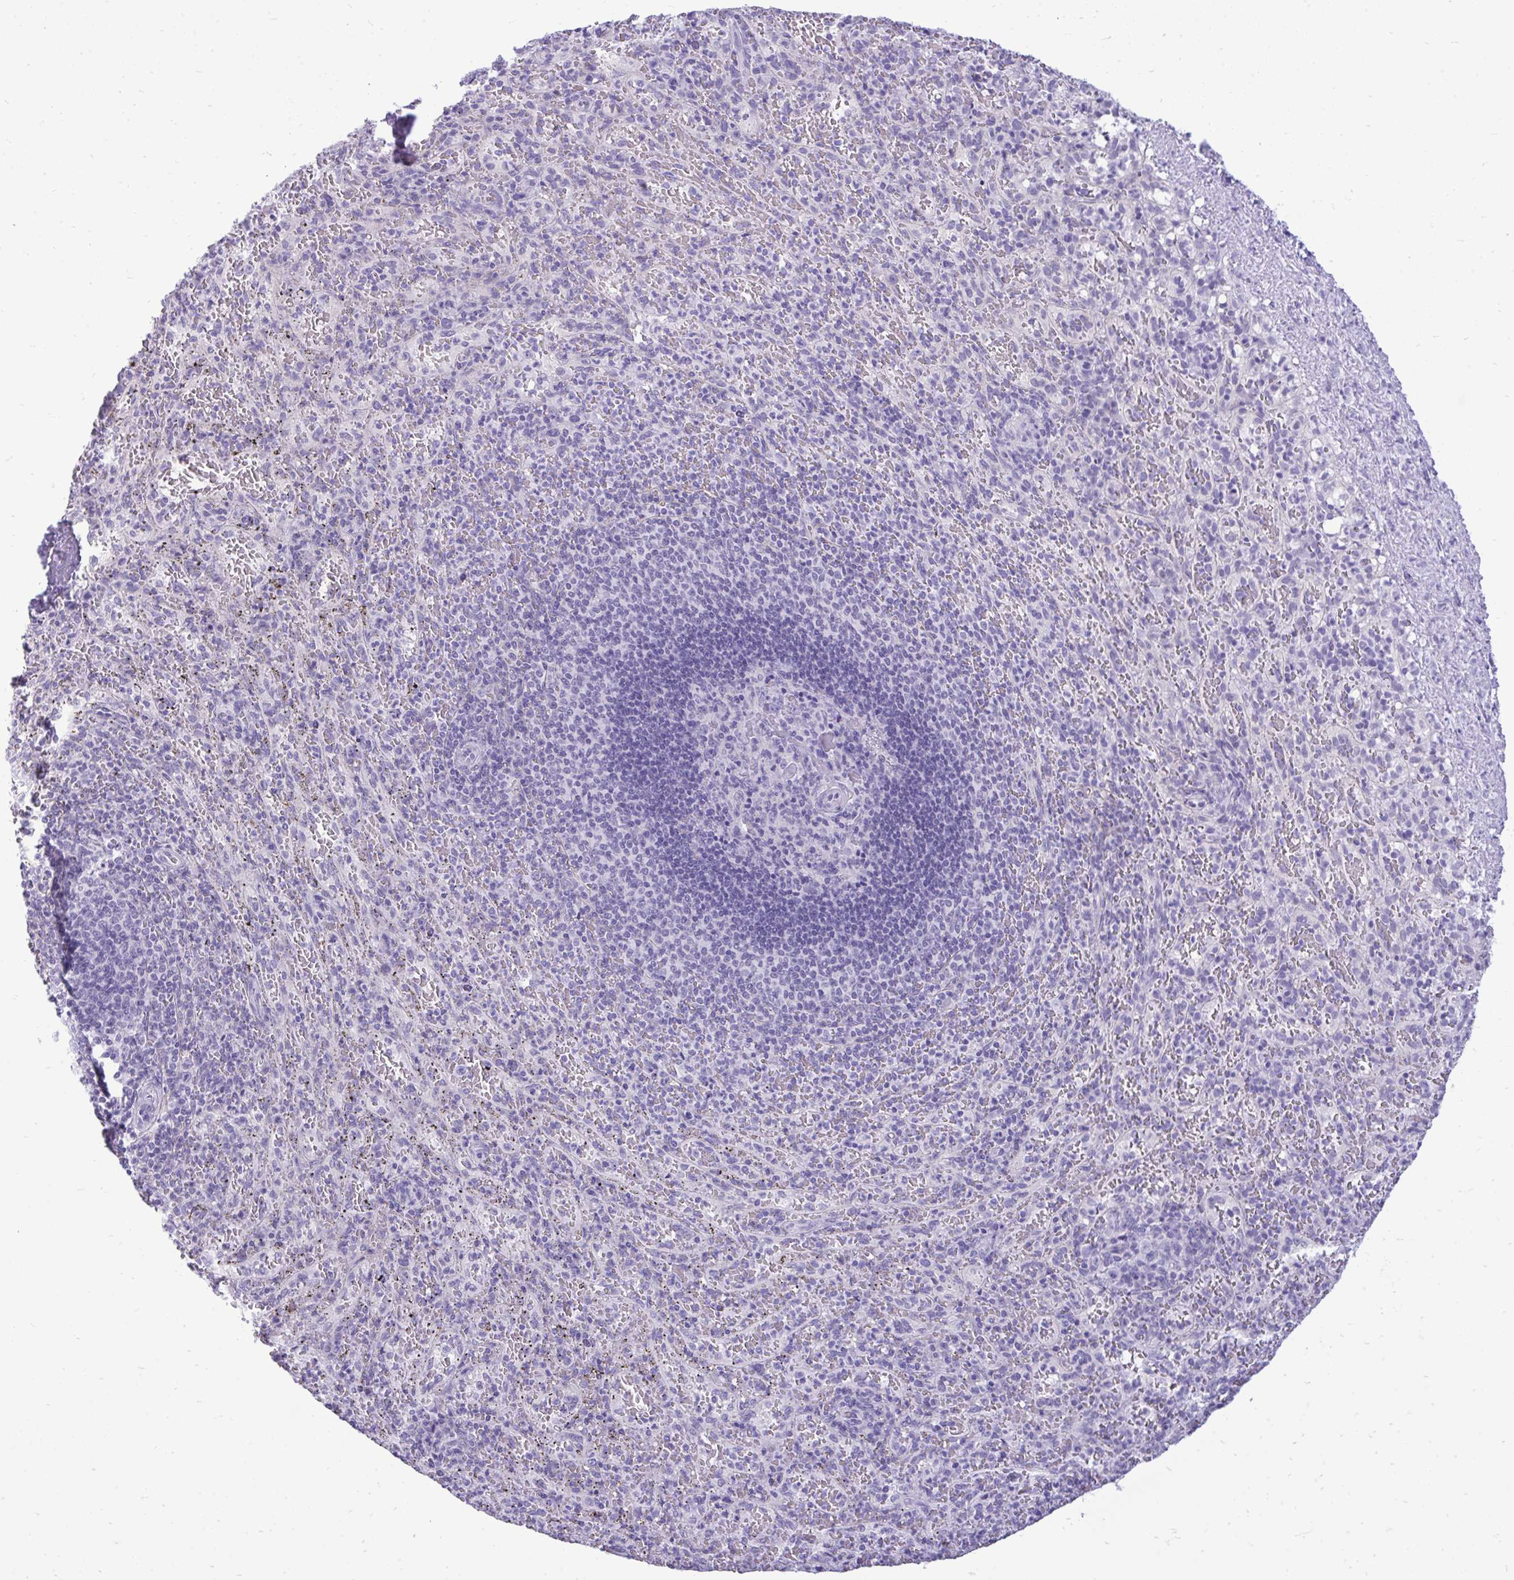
{"staining": {"intensity": "negative", "quantity": "none", "location": "none"}, "tissue": "spleen", "cell_type": "Cells in red pulp", "image_type": "normal", "snomed": [{"axis": "morphology", "description": "Normal tissue, NOS"}, {"axis": "topography", "description": "Spleen"}], "caption": "Cells in red pulp show no significant protein expression in benign spleen. The staining is performed using DAB brown chromogen with nuclei counter-stained in using hematoxylin.", "gene": "PRM2", "patient": {"sex": "male", "age": 57}}